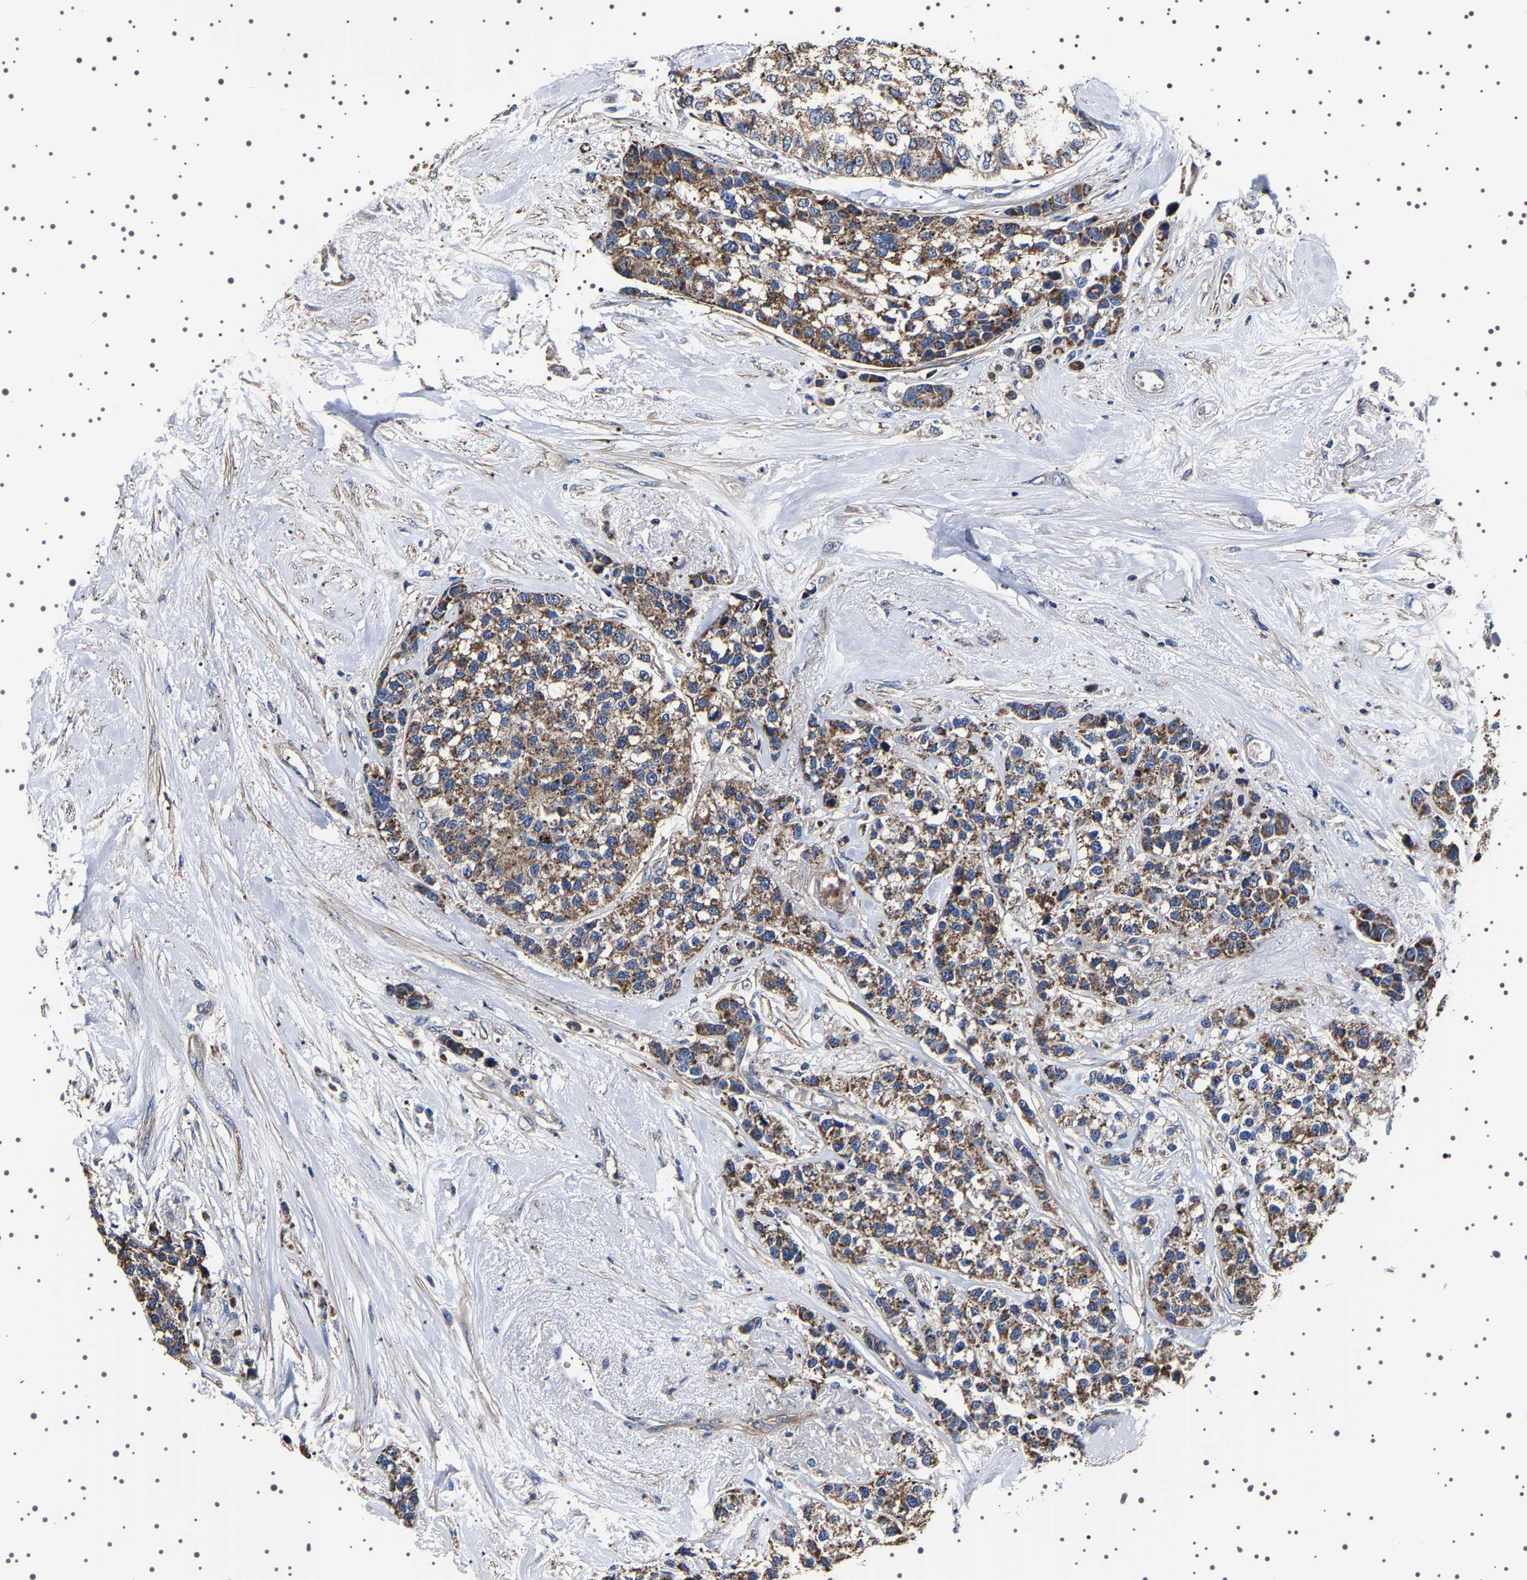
{"staining": {"intensity": "moderate", "quantity": ">75%", "location": "cytoplasmic/membranous"}, "tissue": "breast cancer", "cell_type": "Tumor cells", "image_type": "cancer", "snomed": [{"axis": "morphology", "description": "Duct carcinoma"}, {"axis": "topography", "description": "Breast"}], "caption": "IHC image of breast infiltrating ductal carcinoma stained for a protein (brown), which demonstrates medium levels of moderate cytoplasmic/membranous expression in about >75% of tumor cells.", "gene": "WDR1", "patient": {"sex": "female", "age": 51}}